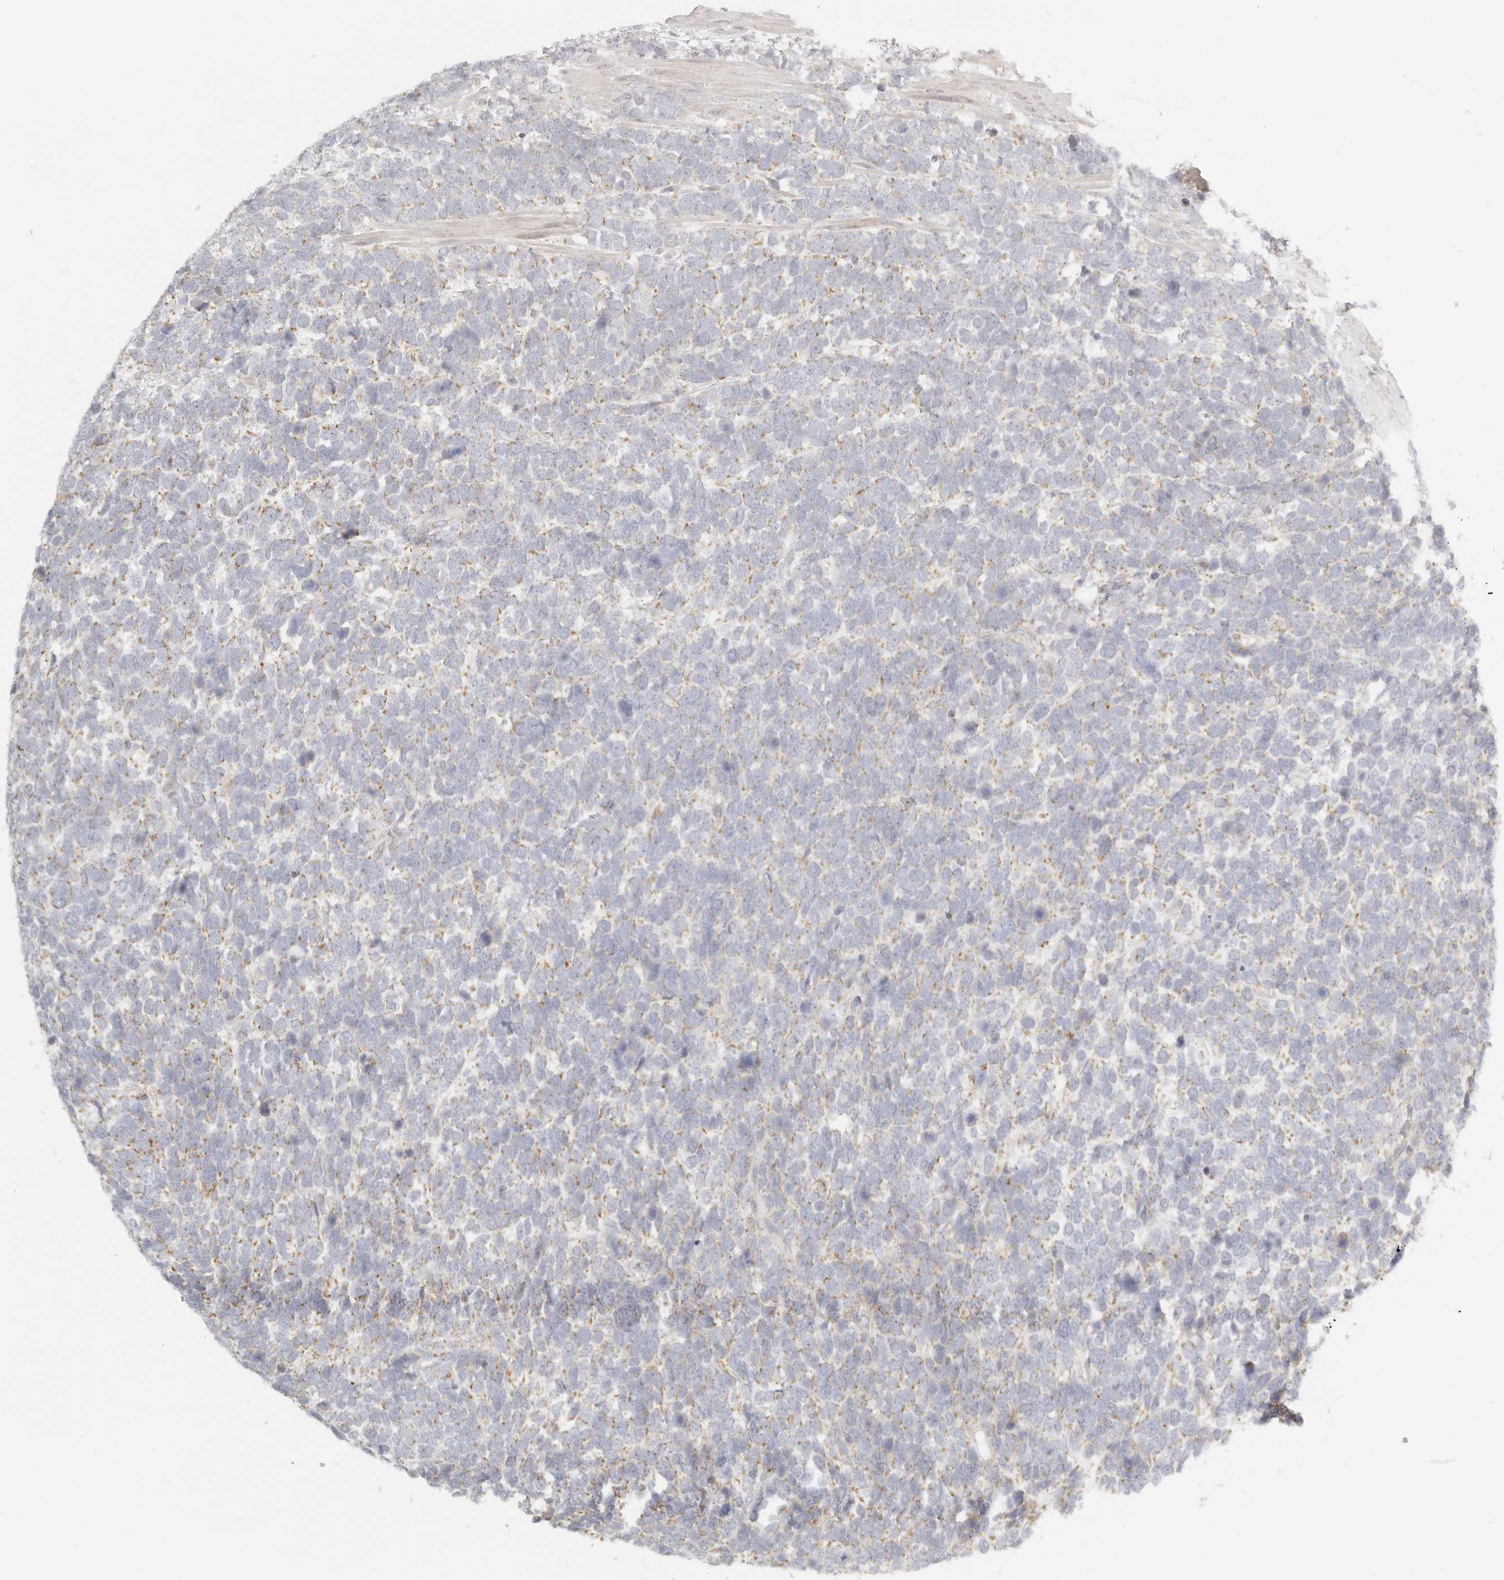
{"staining": {"intensity": "moderate", "quantity": ">75%", "location": "cytoplasmic/membranous"}, "tissue": "urothelial cancer", "cell_type": "Tumor cells", "image_type": "cancer", "snomed": [{"axis": "morphology", "description": "Urothelial carcinoma, High grade"}, {"axis": "topography", "description": "Urinary bladder"}], "caption": "Protein staining of high-grade urothelial carcinoma tissue reveals moderate cytoplasmic/membranous positivity in approximately >75% of tumor cells.", "gene": "KDF1", "patient": {"sex": "female", "age": 82}}